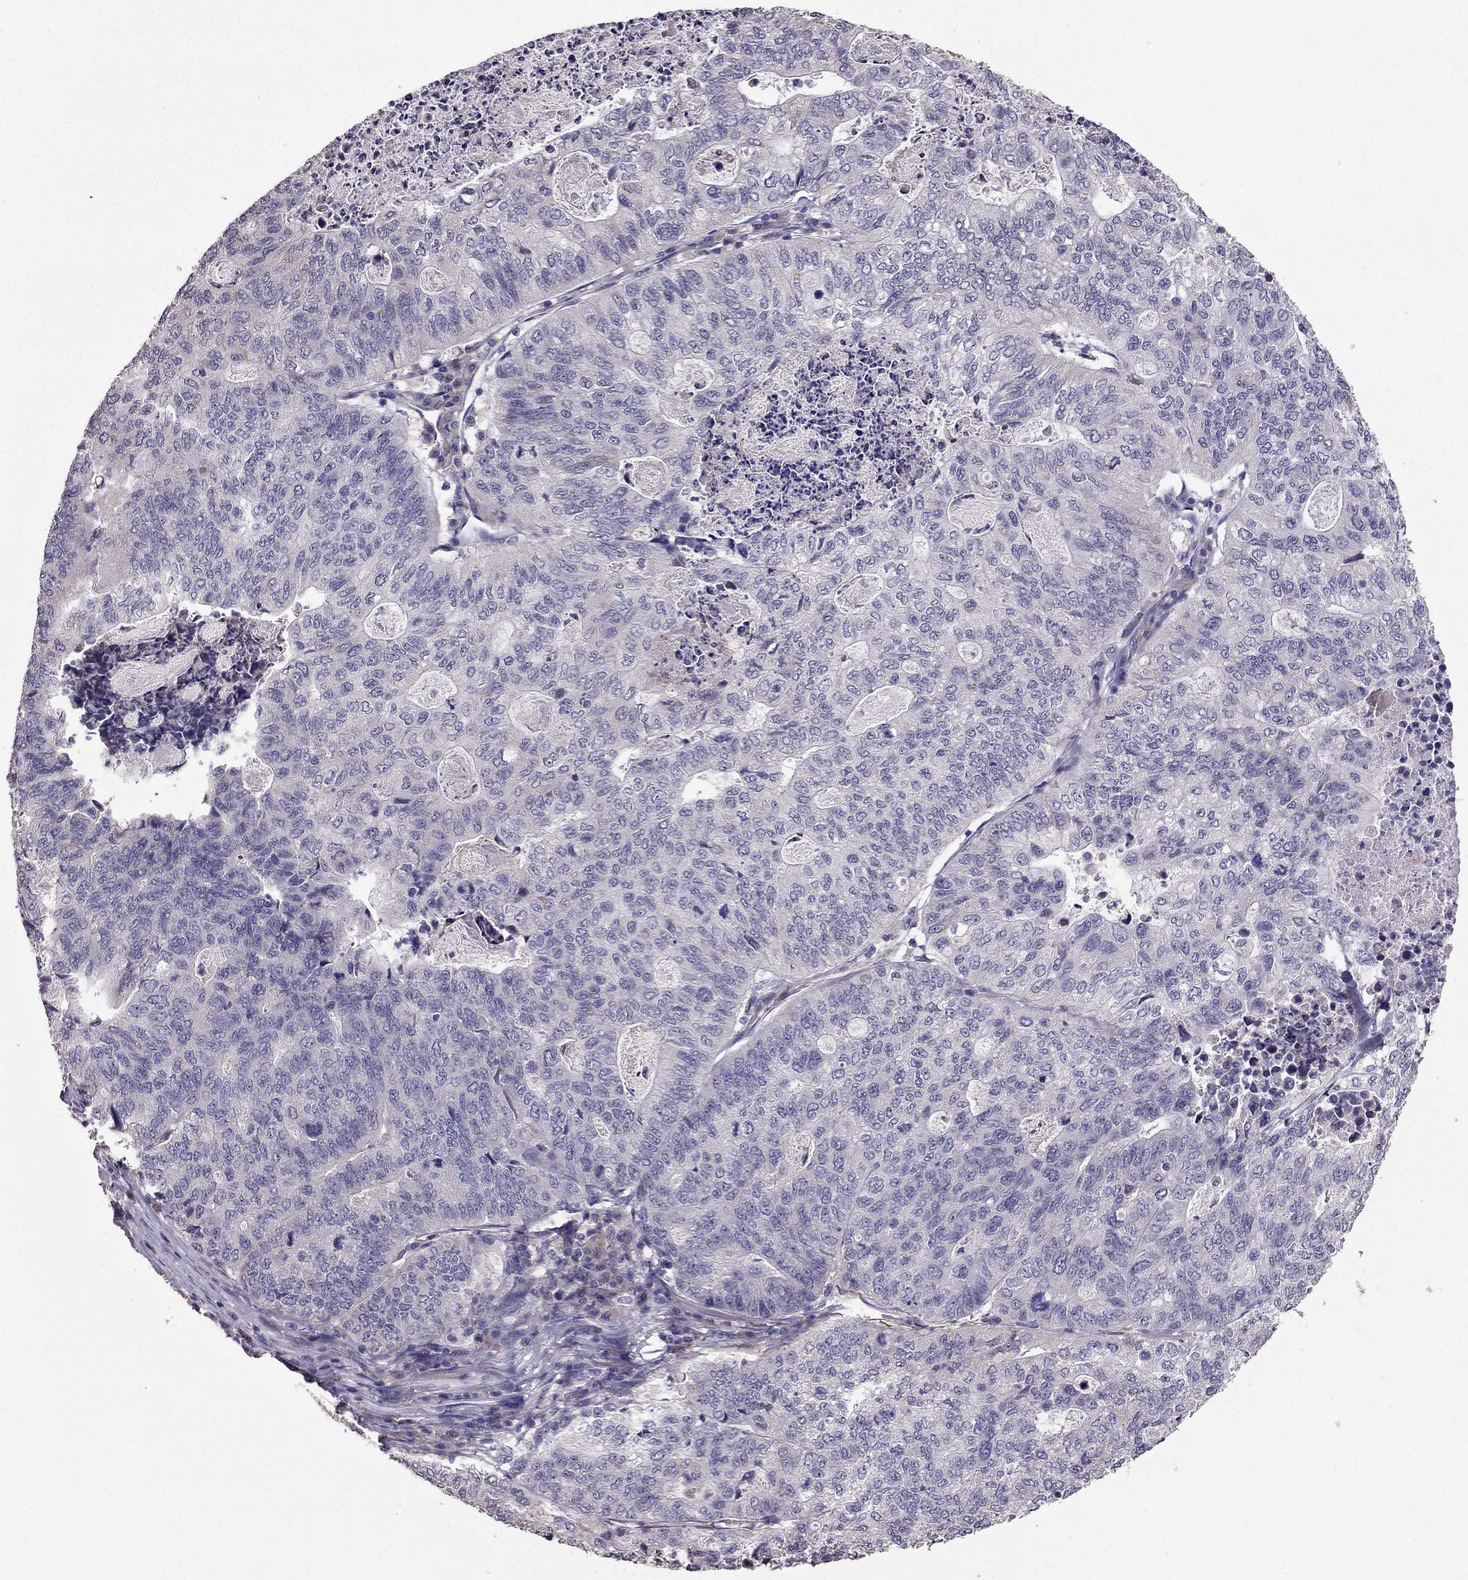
{"staining": {"intensity": "negative", "quantity": "none", "location": "none"}, "tissue": "stomach cancer", "cell_type": "Tumor cells", "image_type": "cancer", "snomed": [{"axis": "morphology", "description": "Adenocarcinoma, NOS"}, {"axis": "topography", "description": "Stomach, upper"}], "caption": "A histopathology image of human stomach cancer is negative for staining in tumor cells.", "gene": "CDH9", "patient": {"sex": "female", "age": 67}}